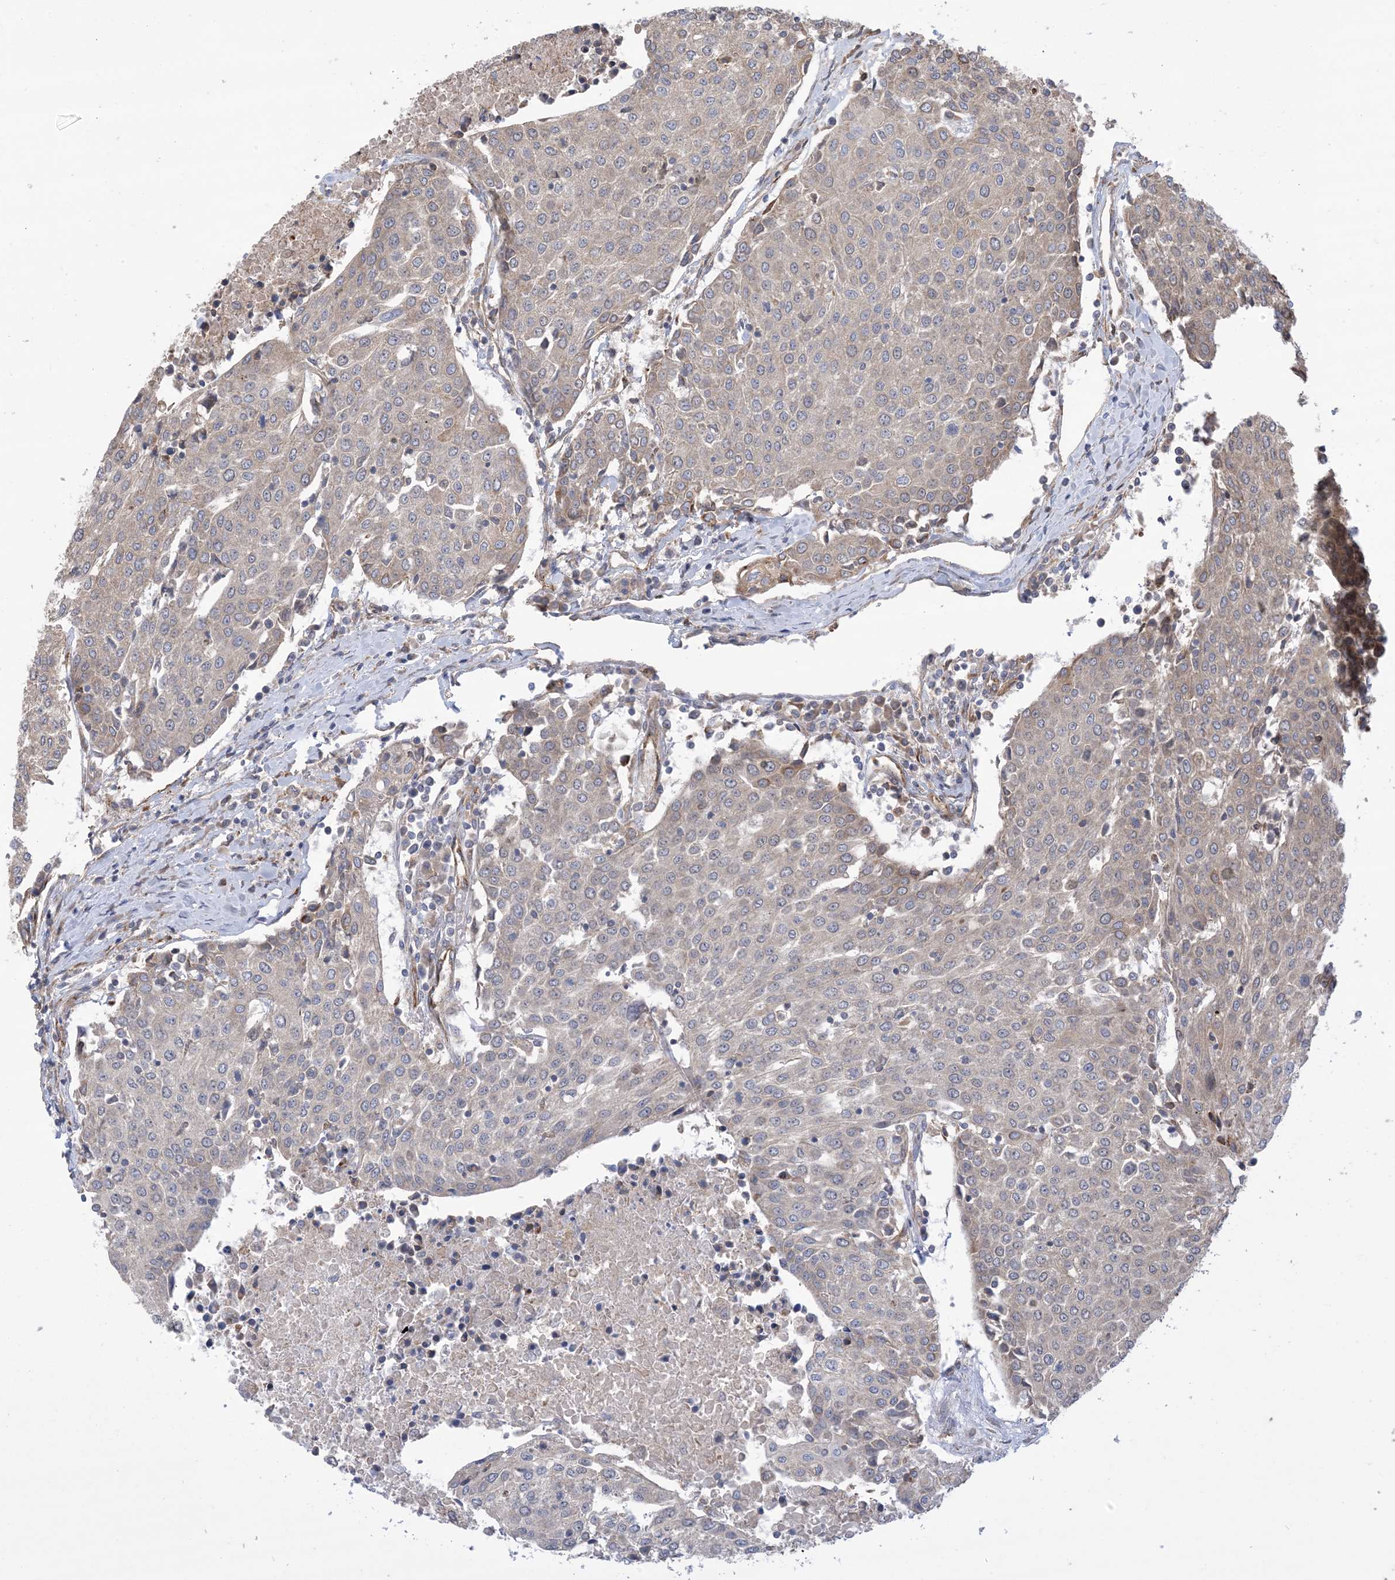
{"staining": {"intensity": "weak", "quantity": "<25%", "location": "cytoplasmic/membranous"}, "tissue": "urothelial cancer", "cell_type": "Tumor cells", "image_type": "cancer", "snomed": [{"axis": "morphology", "description": "Urothelial carcinoma, High grade"}, {"axis": "topography", "description": "Urinary bladder"}], "caption": "Urothelial cancer was stained to show a protein in brown. There is no significant positivity in tumor cells.", "gene": "CLEC16A", "patient": {"sex": "female", "age": 85}}